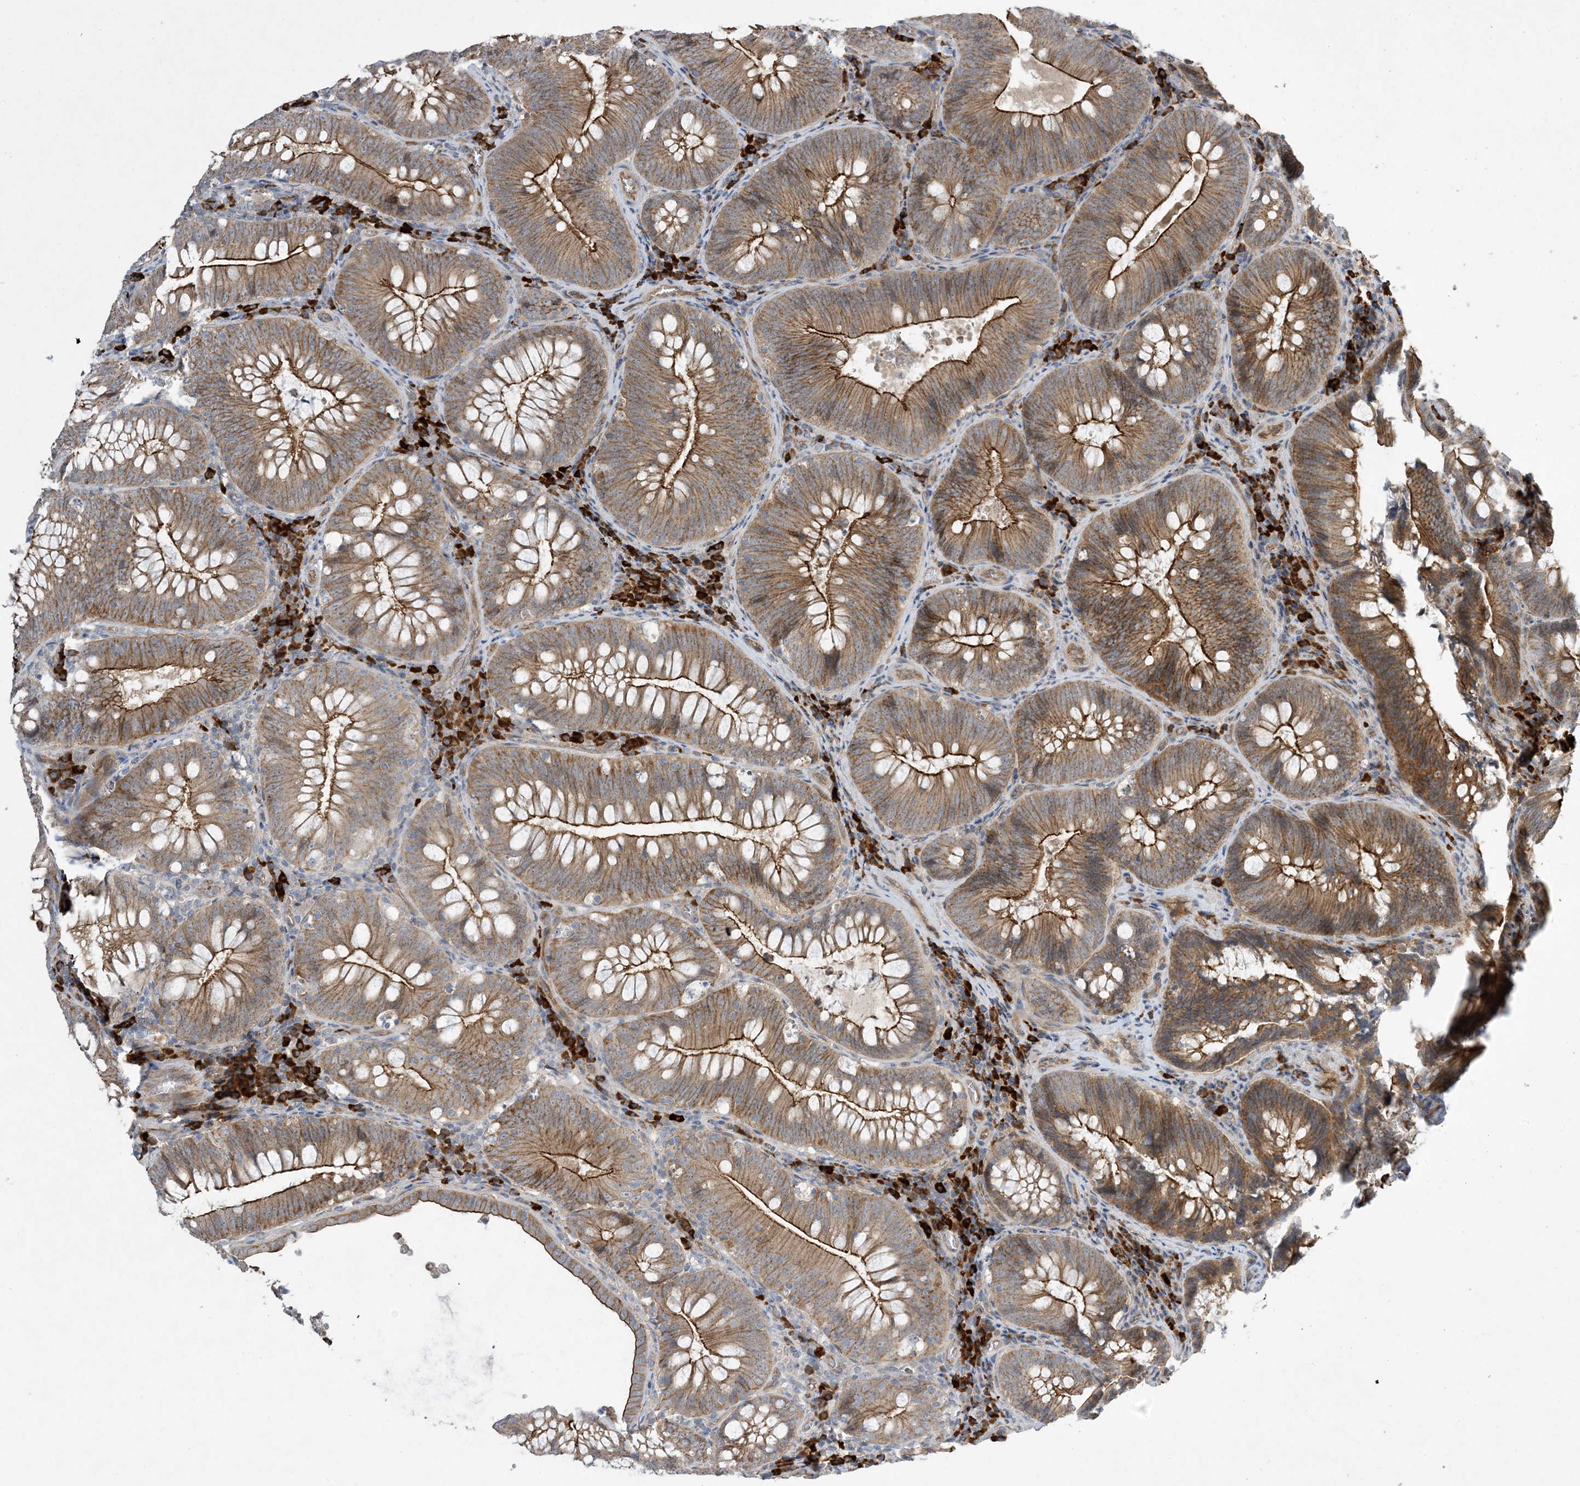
{"staining": {"intensity": "strong", "quantity": ">75%", "location": "cytoplasmic/membranous"}, "tissue": "colorectal cancer", "cell_type": "Tumor cells", "image_type": "cancer", "snomed": [{"axis": "morphology", "description": "Normal tissue, NOS"}, {"axis": "topography", "description": "Colon"}], "caption": "The photomicrograph reveals staining of colorectal cancer, revealing strong cytoplasmic/membranous protein expression (brown color) within tumor cells.", "gene": "AOC1", "patient": {"sex": "female", "age": 82}}